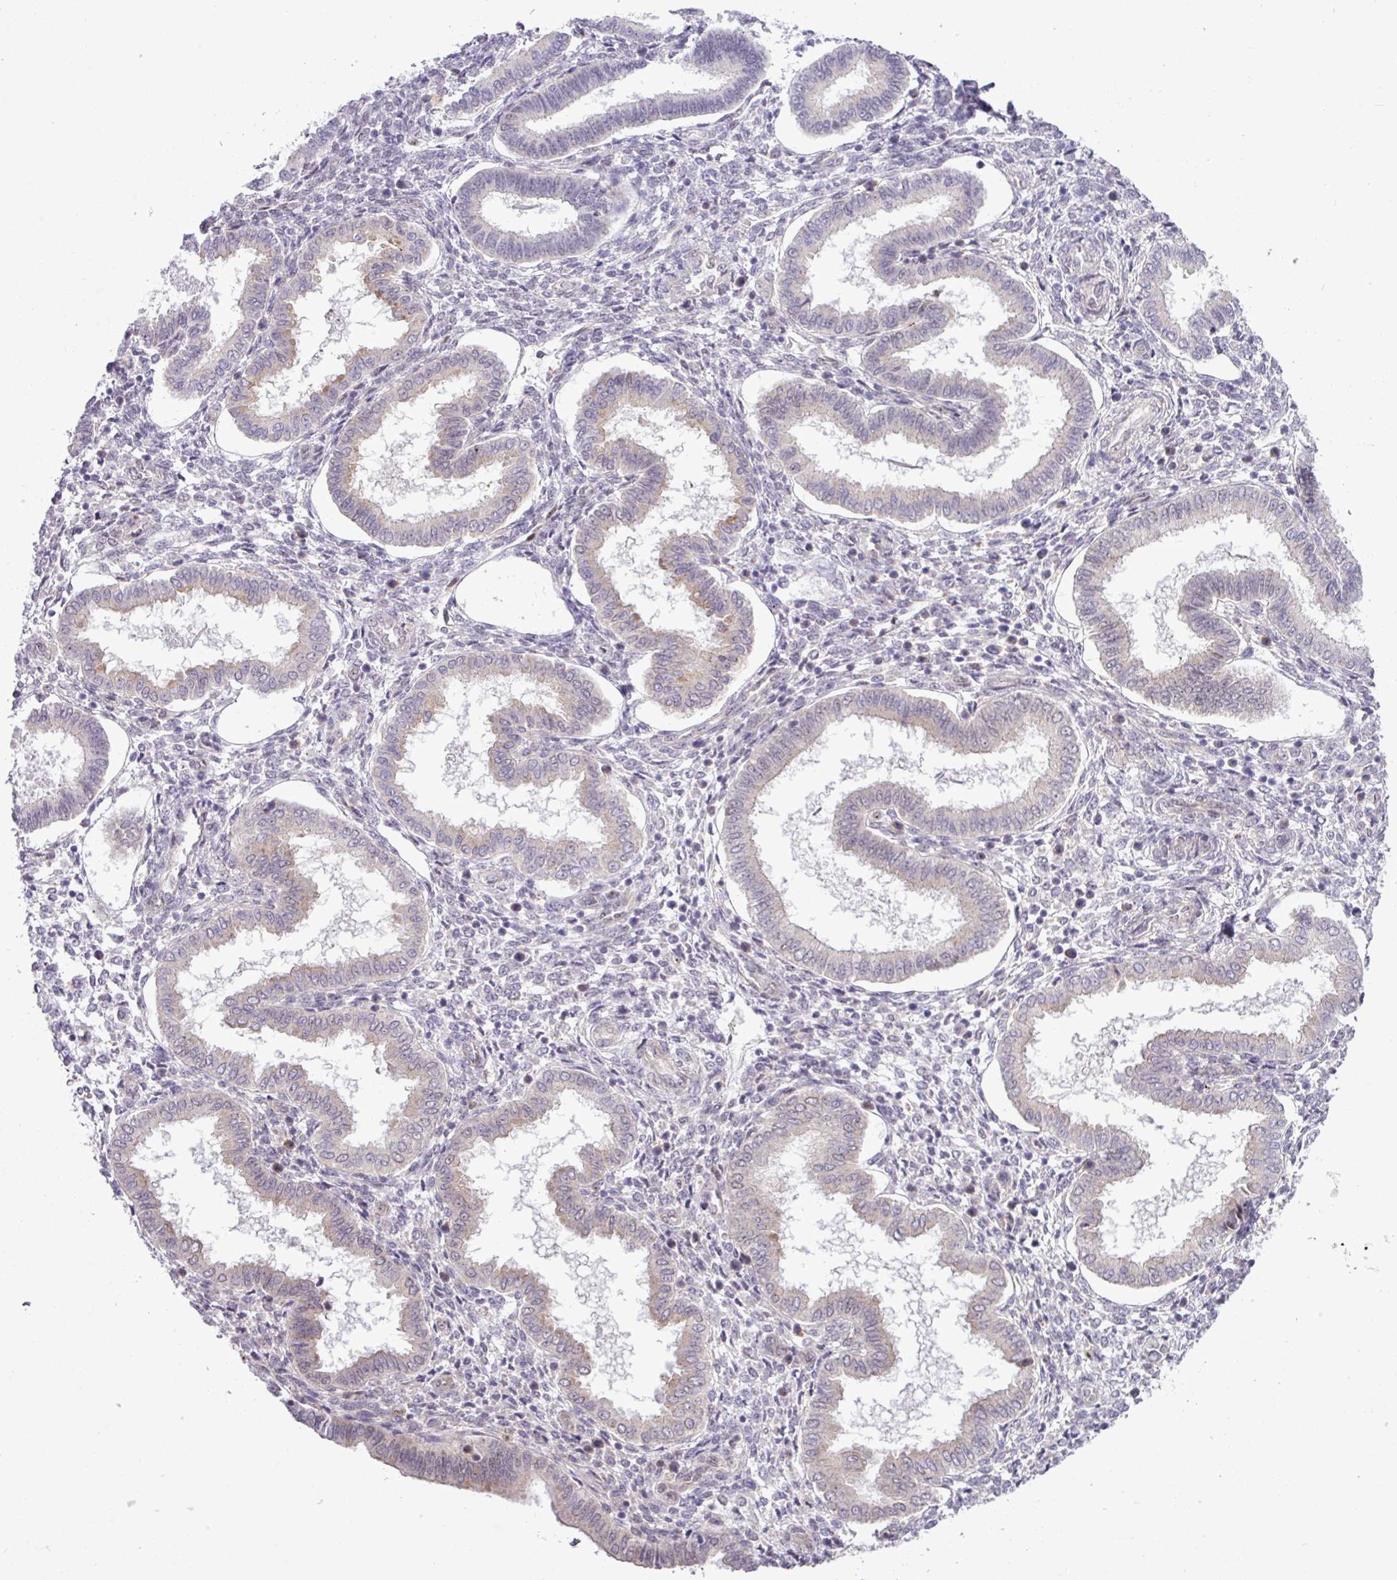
{"staining": {"intensity": "negative", "quantity": "none", "location": "none"}, "tissue": "endometrium", "cell_type": "Cells in endometrial stroma", "image_type": "normal", "snomed": [{"axis": "morphology", "description": "Normal tissue, NOS"}, {"axis": "topography", "description": "Endometrium"}], "caption": "Immunohistochemical staining of unremarkable endometrium exhibits no significant staining in cells in endometrial stroma. The staining is performed using DAB (3,3'-diaminobenzidine) brown chromogen with nuclei counter-stained in using hematoxylin.", "gene": "MAK16", "patient": {"sex": "female", "age": 24}}